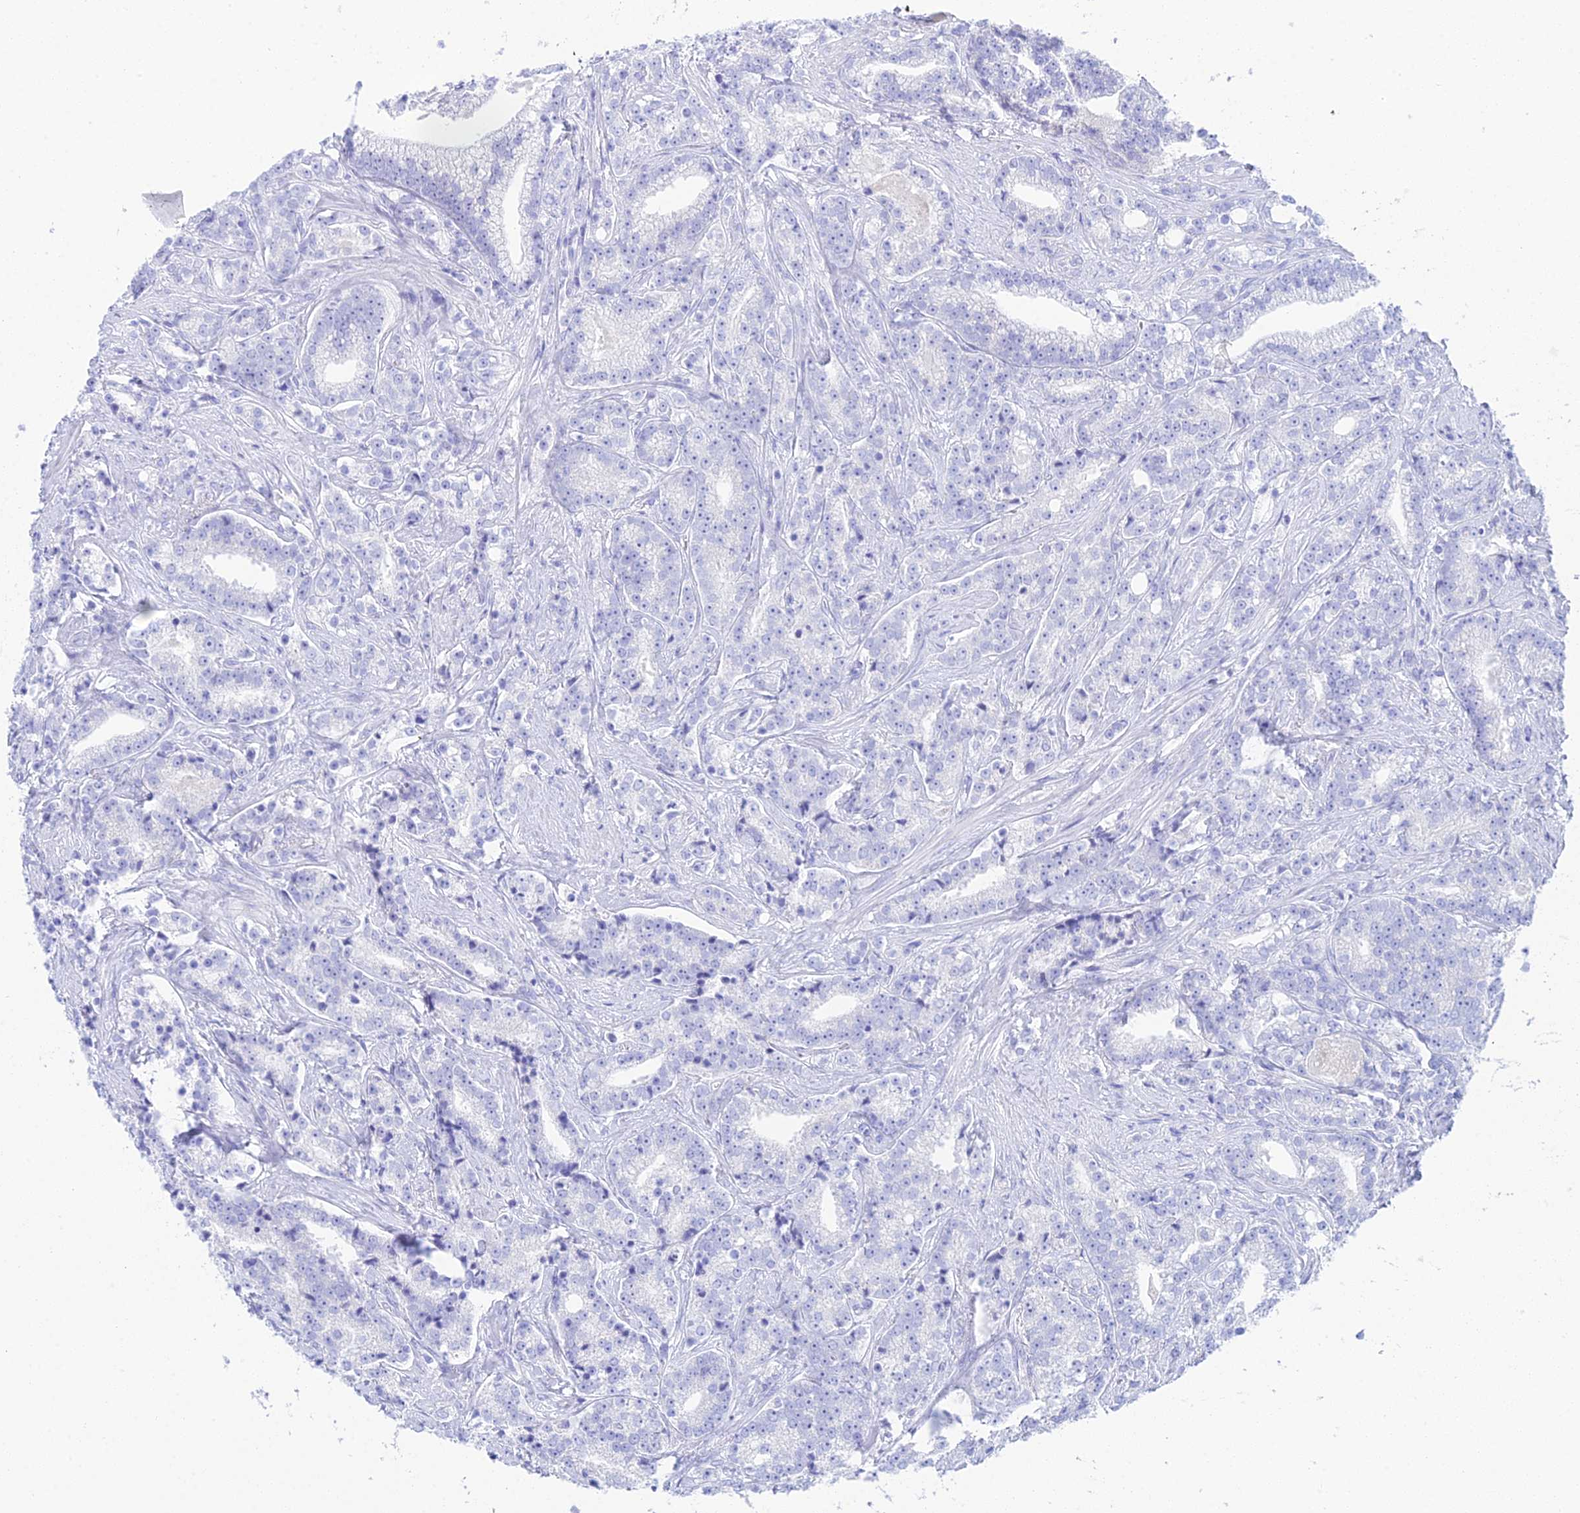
{"staining": {"intensity": "negative", "quantity": "none", "location": "none"}, "tissue": "prostate cancer", "cell_type": "Tumor cells", "image_type": "cancer", "snomed": [{"axis": "morphology", "description": "Adenocarcinoma, High grade"}, {"axis": "topography", "description": "Prostate"}], "caption": "Human prostate high-grade adenocarcinoma stained for a protein using immunohistochemistry (IHC) shows no expression in tumor cells.", "gene": "REG1A", "patient": {"sex": "male", "age": 67}}